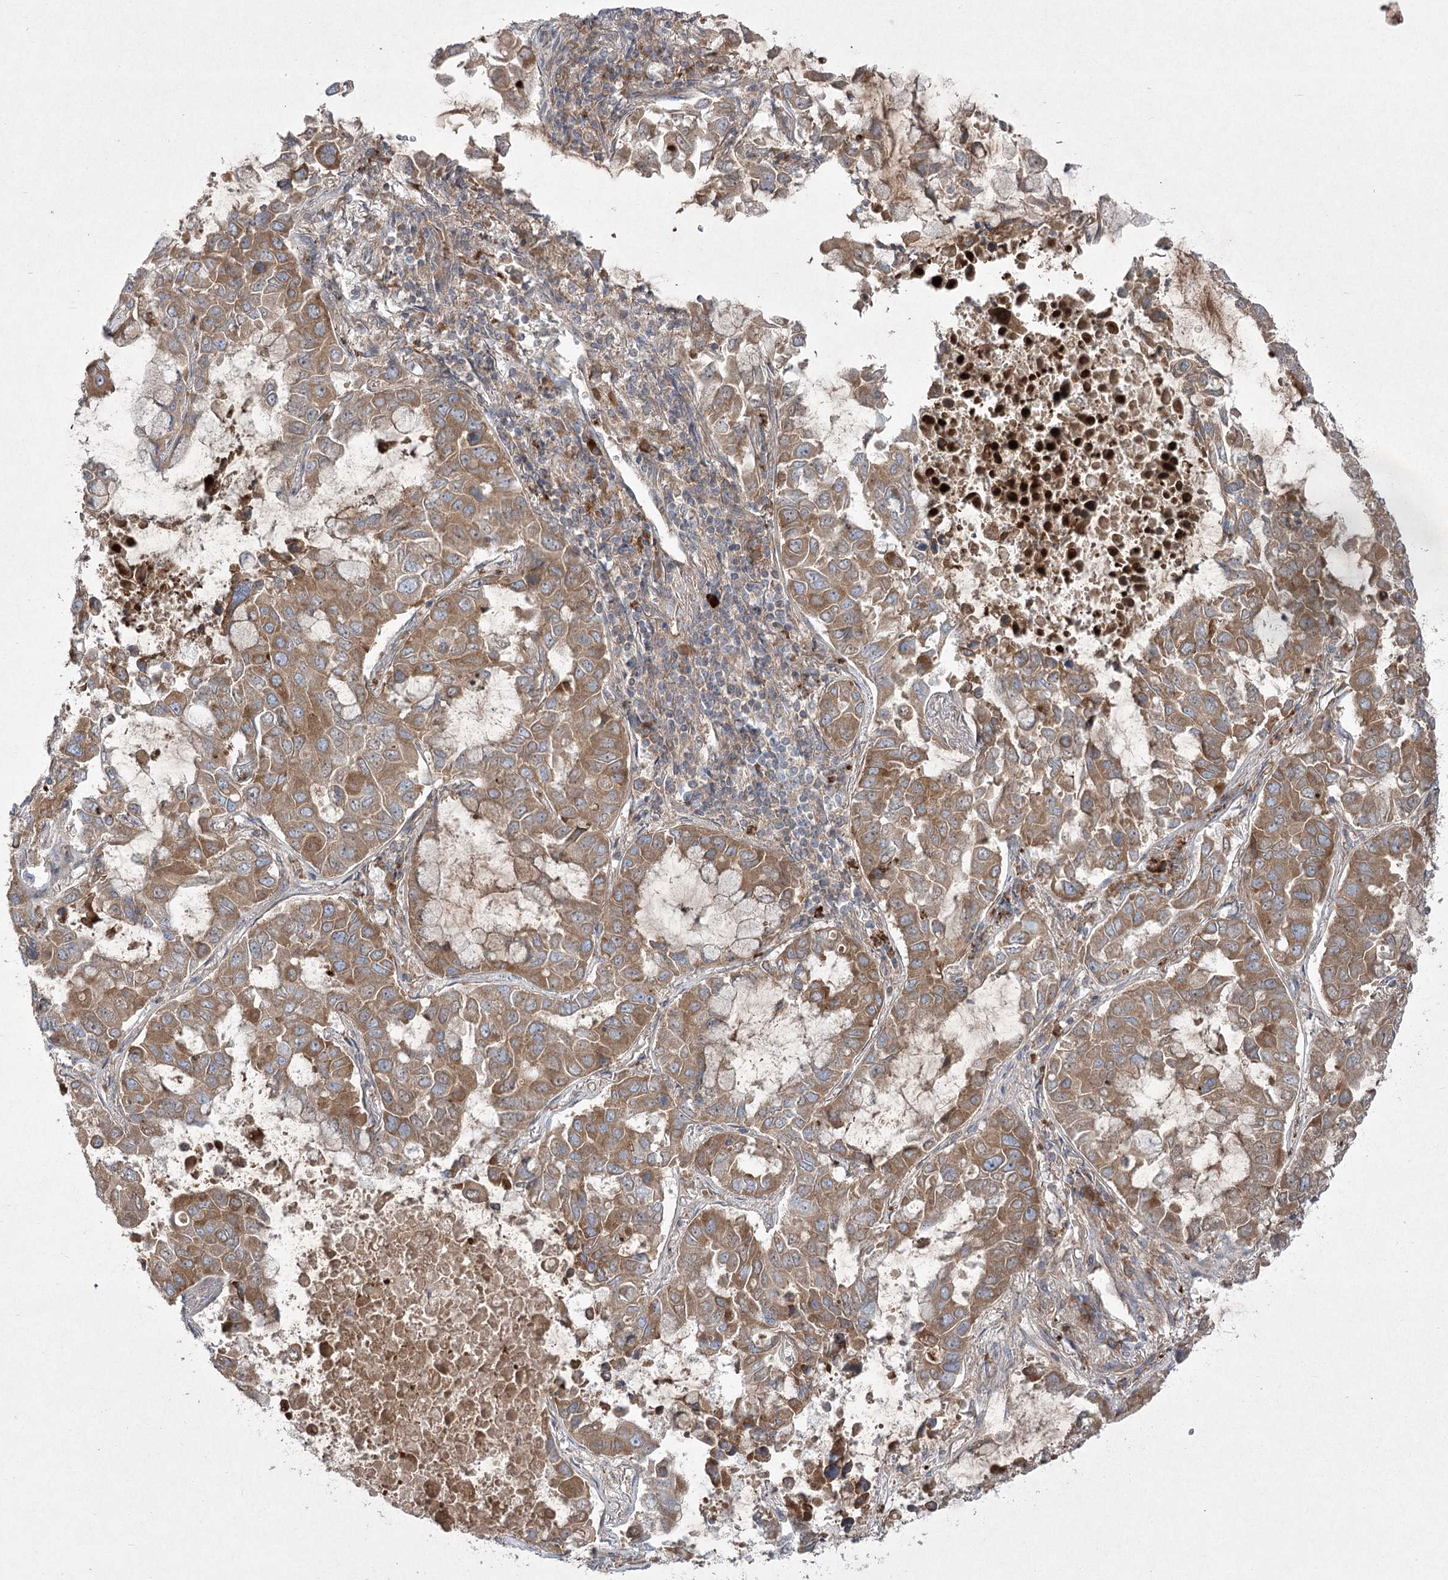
{"staining": {"intensity": "moderate", "quantity": ">75%", "location": "cytoplasmic/membranous"}, "tissue": "lung cancer", "cell_type": "Tumor cells", "image_type": "cancer", "snomed": [{"axis": "morphology", "description": "Adenocarcinoma, NOS"}, {"axis": "topography", "description": "Lung"}], "caption": "This is a micrograph of immunohistochemistry staining of lung cancer (adenocarcinoma), which shows moderate expression in the cytoplasmic/membranous of tumor cells.", "gene": "PLEKHA5", "patient": {"sex": "male", "age": 64}}